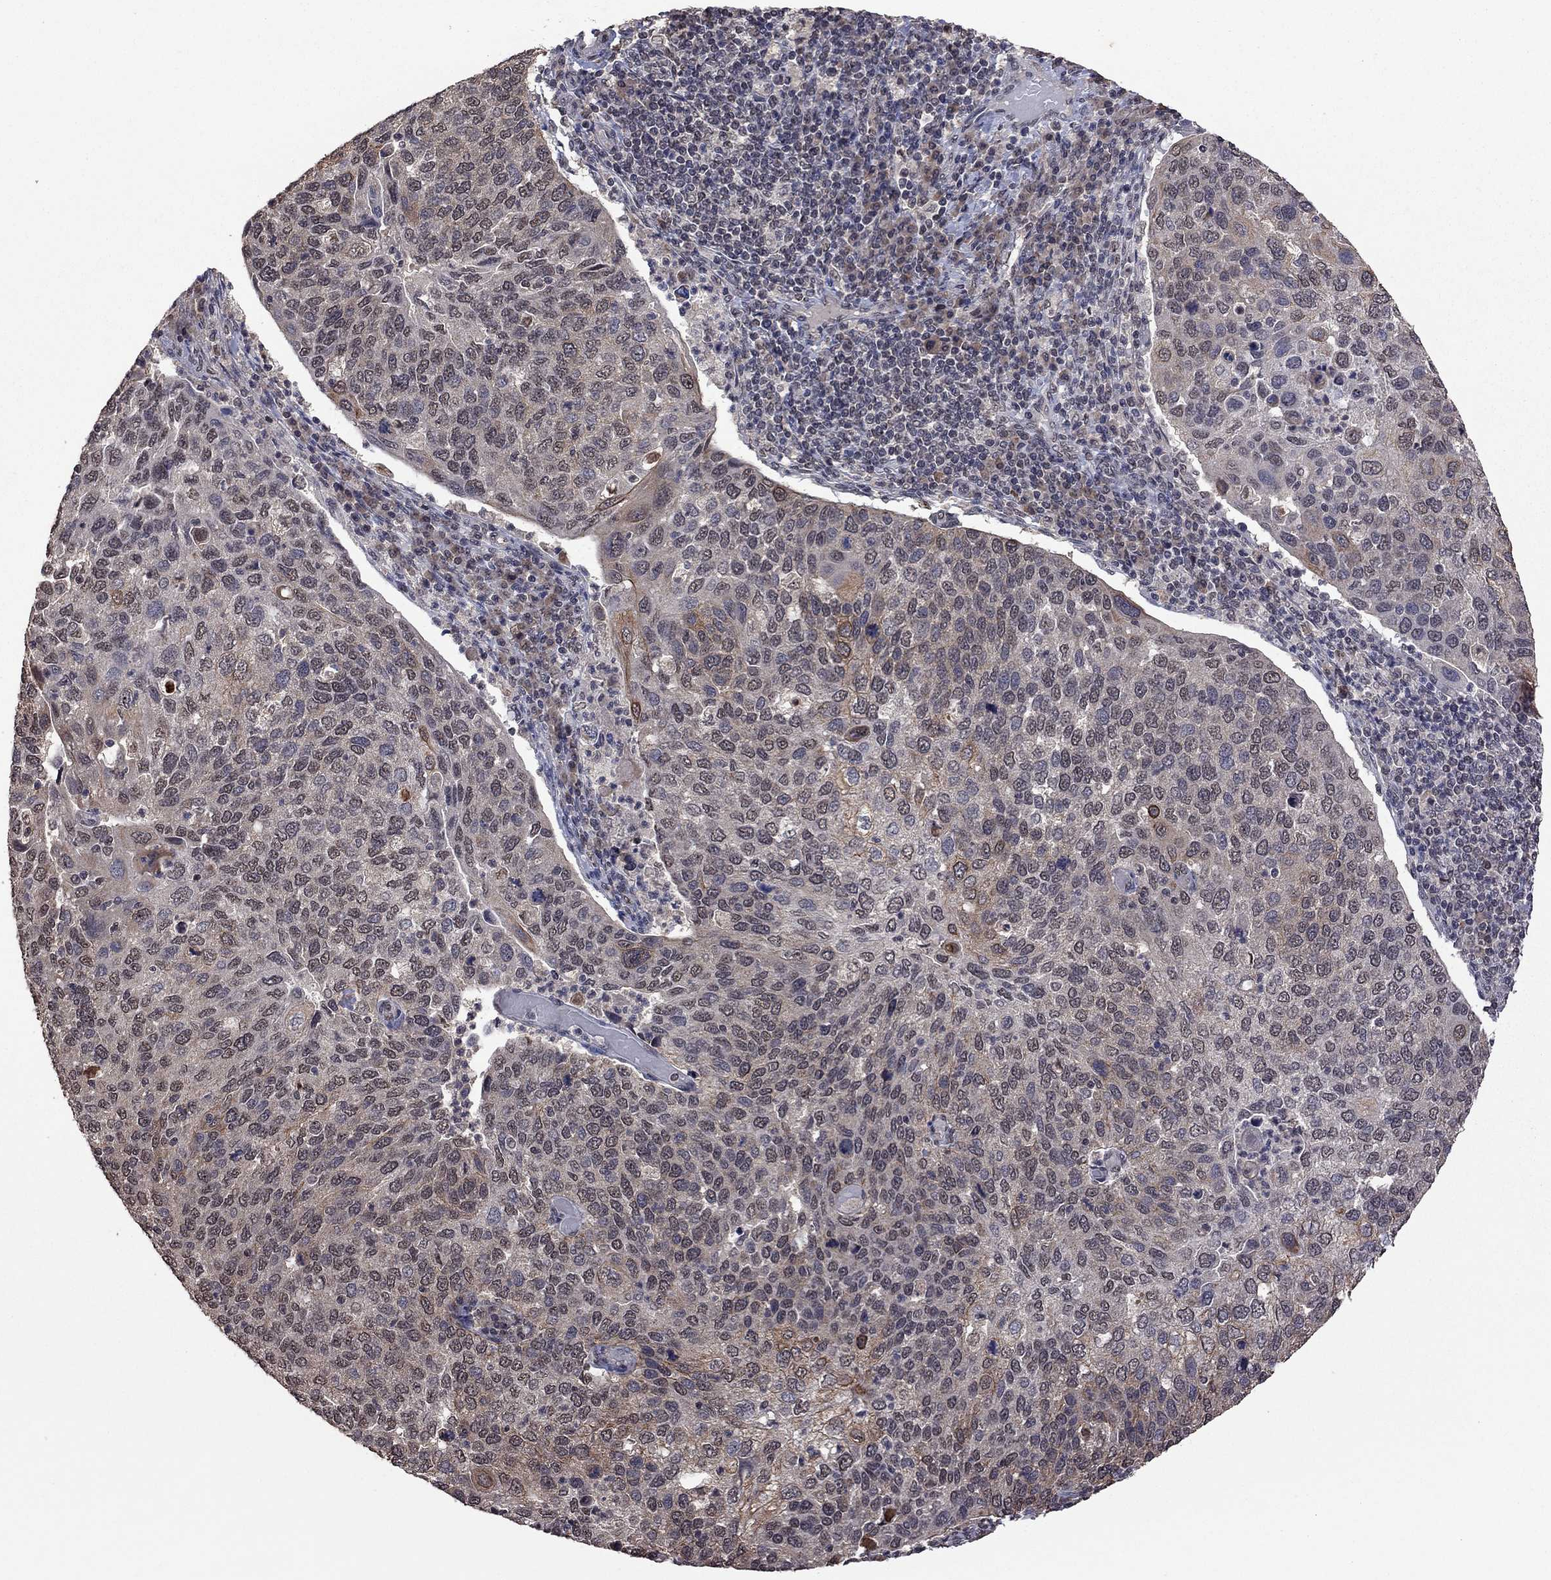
{"staining": {"intensity": "moderate", "quantity": "<25%", "location": "cytoplasmic/membranous"}, "tissue": "cervical cancer", "cell_type": "Tumor cells", "image_type": "cancer", "snomed": [{"axis": "morphology", "description": "Squamous cell carcinoma, NOS"}, {"axis": "topography", "description": "Cervix"}], "caption": "A brown stain highlights moderate cytoplasmic/membranous expression of a protein in human cervical cancer (squamous cell carcinoma) tumor cells.", "gene": "TSNARE1", "patient": {"sex": "female", "age": 54}}